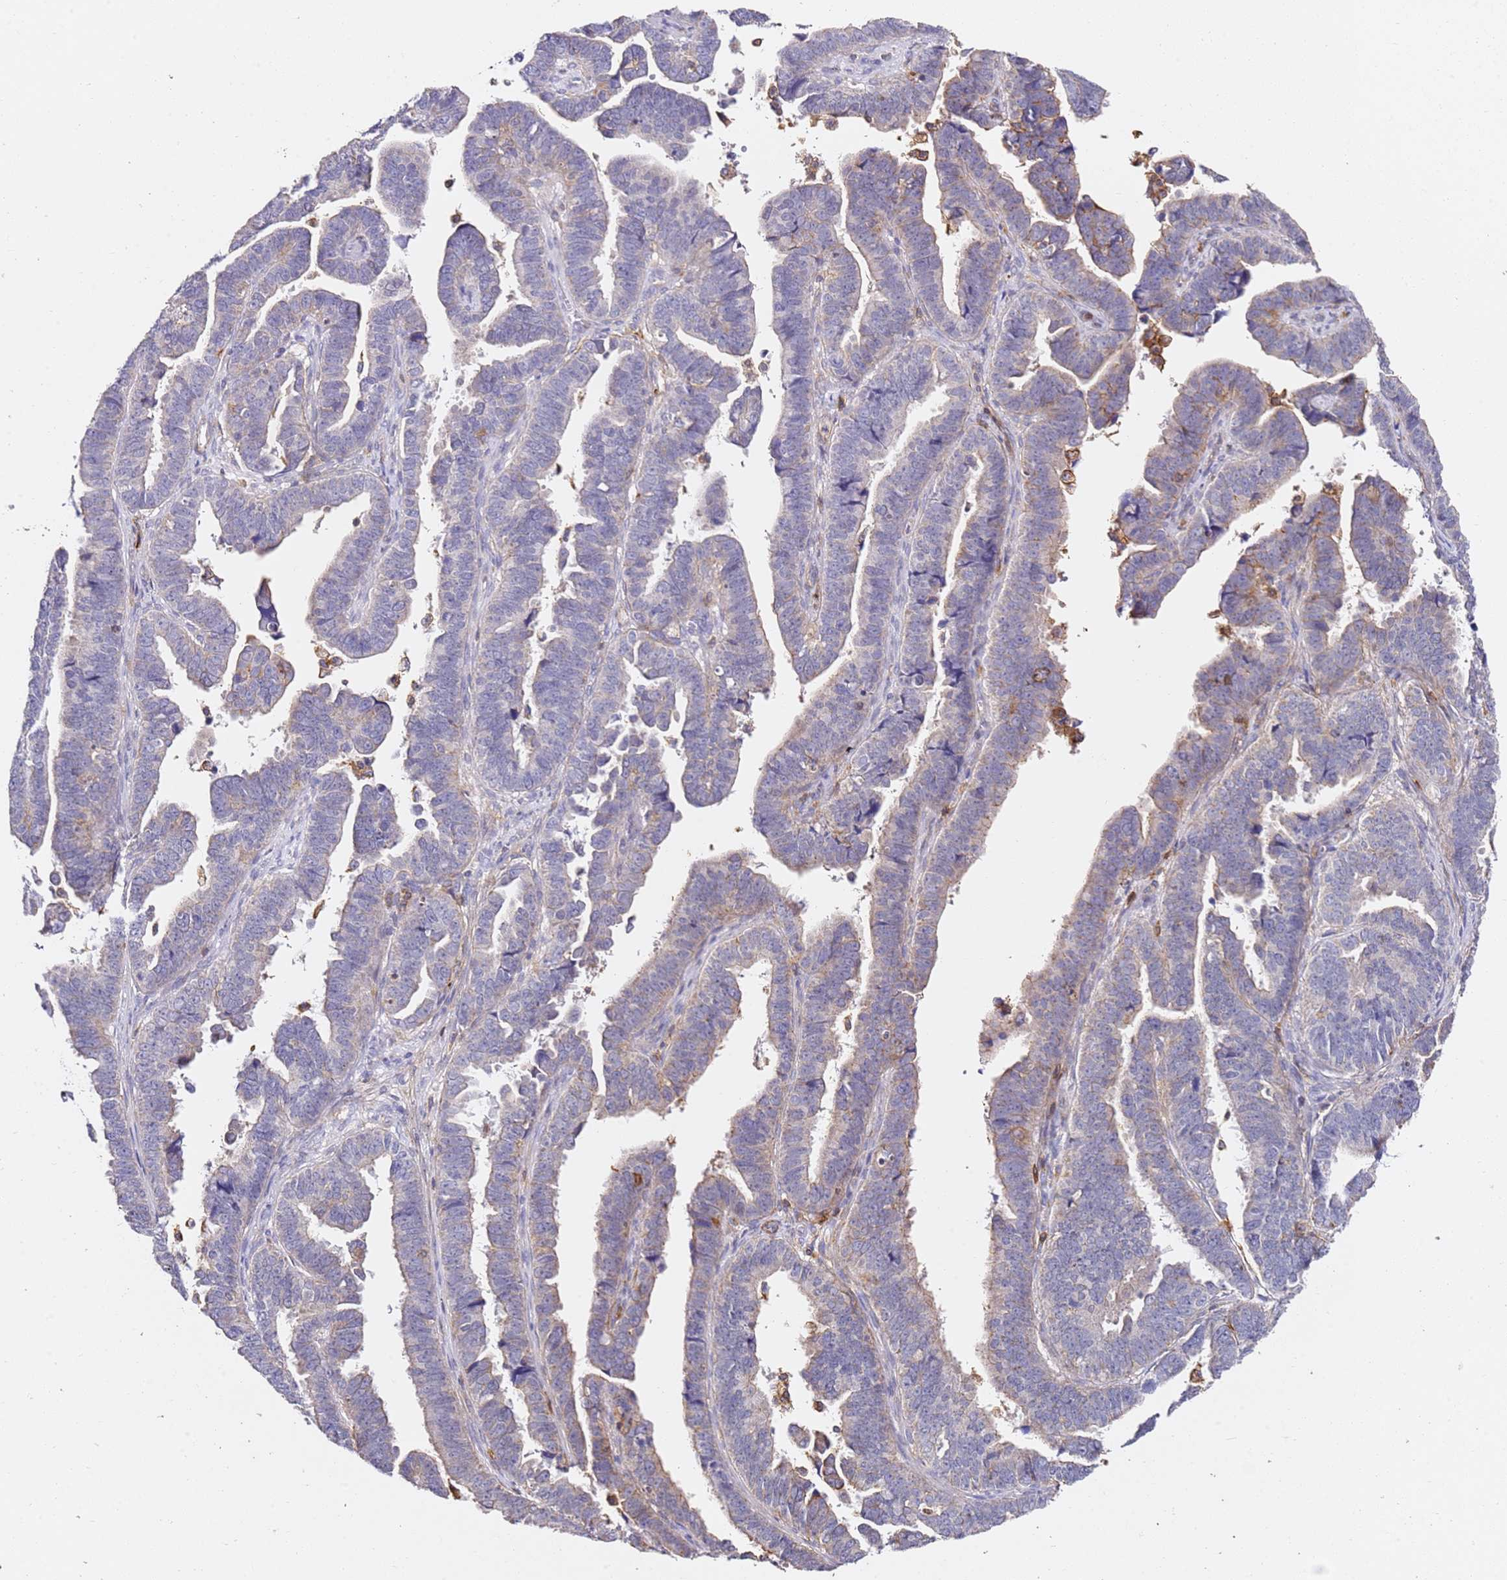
{"staining": {"intensity": "moderate", "quantity": "<25%", "location": "cytoplasmic/membranous"}, "tissue": "endometrial cancer", "cell_type": "Tumor cells", "image_type": "cancer", "snomed": [{"axis": "morphology", "description": "Adenocarcinoma, NOS"}, {"axis": "topography", "description": "Endometrium"}], "caption": "Human adenocarcinoma (endometrial) stained with a brown dye exhibits moderate cytoplasmic/membranous positive positivity in about <25% of tumor cells.", "gene": "ZNF671", "patient": {"sex": "female", "age": 75}}